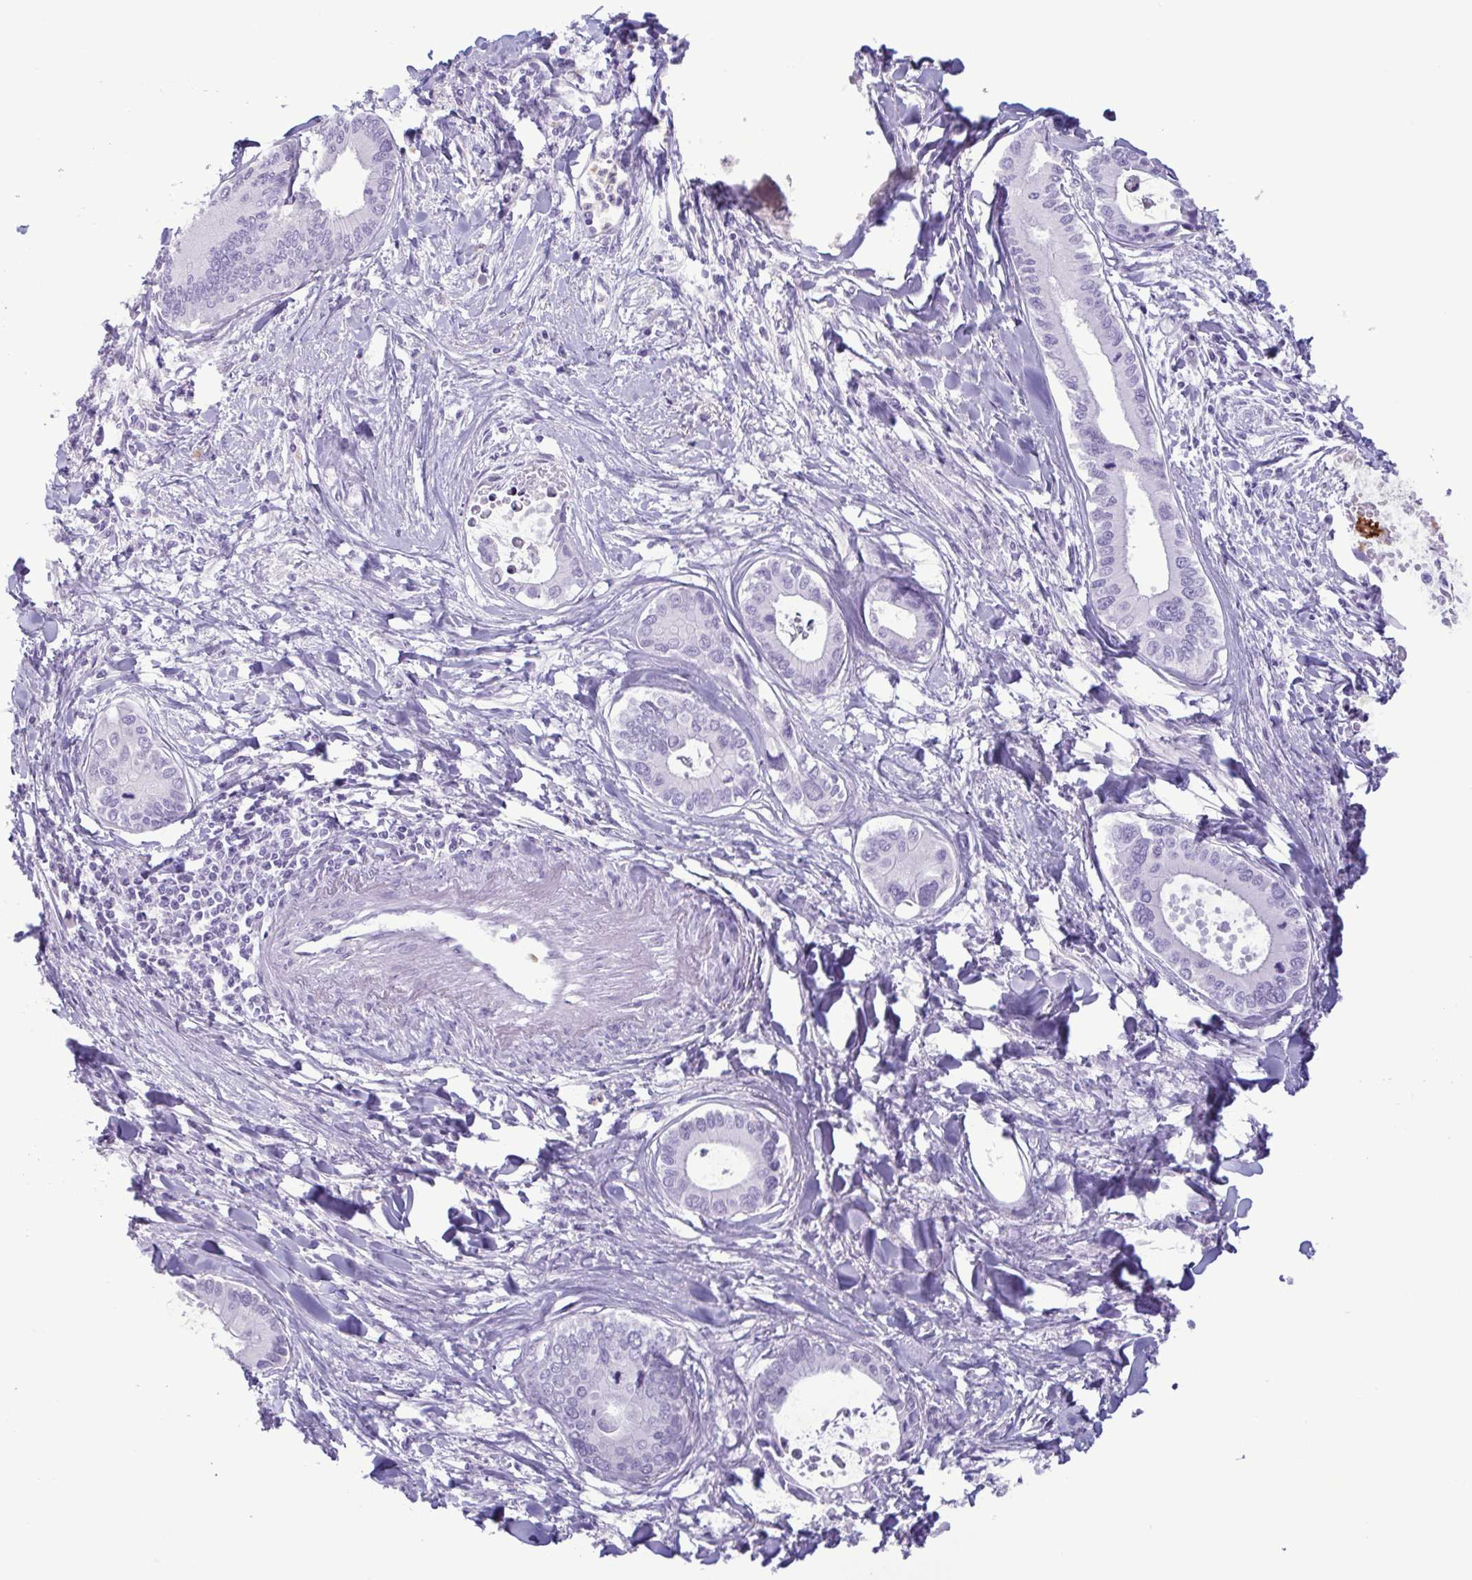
{"staining": {"intensity": "negative", "quantity": "none", "location": "none"}, "tissue": "liver cancer", "cell_type": "Tumor cells", "image_type": "cancer", "snomed": [{"axis": "morphology", "description": "Cholangiocarcinoma"}, {"axis": "topography", "description": "Liver"}], "caption": "This is an IHC micrograph of human liver cancer (cholangiocarcinoma). There is no positivity in tumor cells.", "gene": "LTF", "patient": {"sex": "male", "age": 66}}